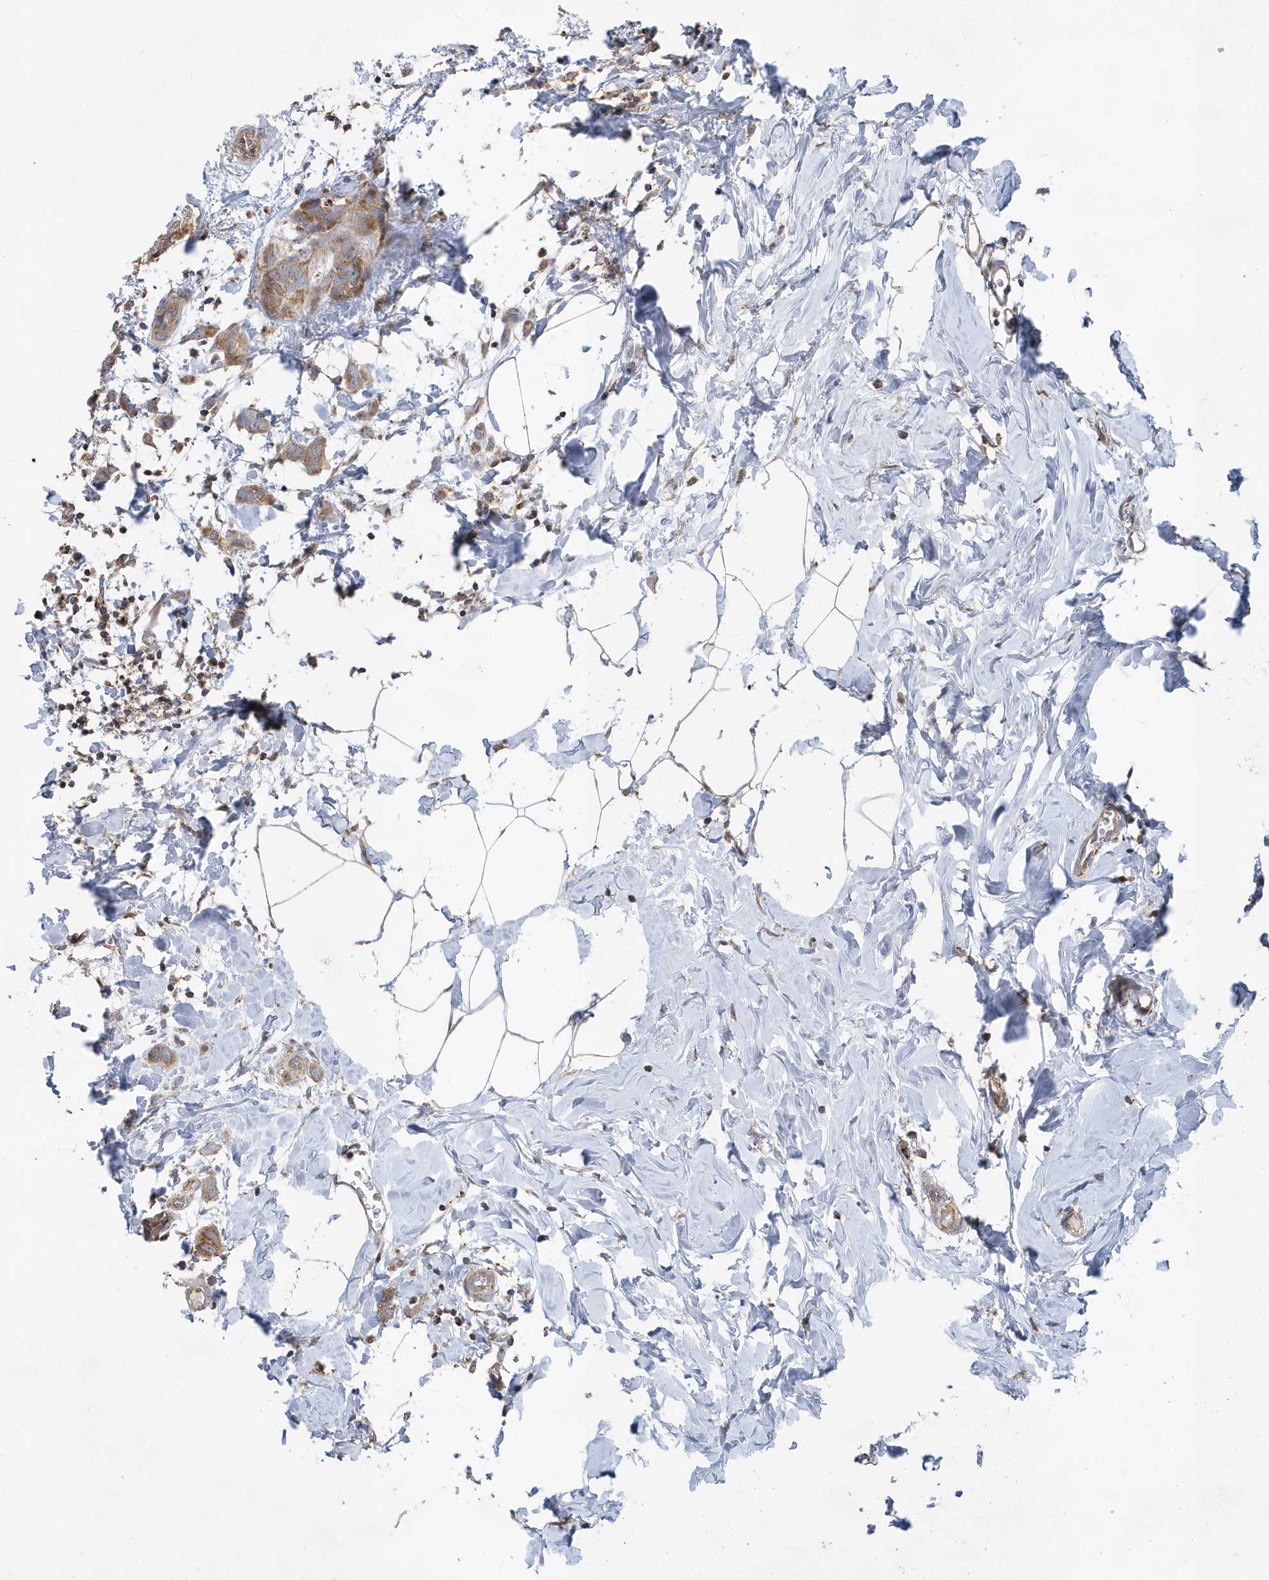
{"staining": {"intensity": "moderate", "quantity": ">75%", "location": "cytoplasmic/membranous"}, "tissue": "breast cancer", "cell_type": "Tumor cells", "image_type": "cancer", "snomed": [{"axis": "morphology", "description": "Normal tissue, NOS"}, {"axis": "morphology", "description": "Duct carcinoma"}, {"axis": "topography", "description": "Breast"}], "caption": "Approximately >75% of tumor cells in infiltrating ductal carcinoma (breast) exhibit moderate cytoplasmic/membranous protein staining as visualized by brown immunohistochemical staining.", "gene": "PPP1R7", "patient": {"sex": "female", "age": 50}}